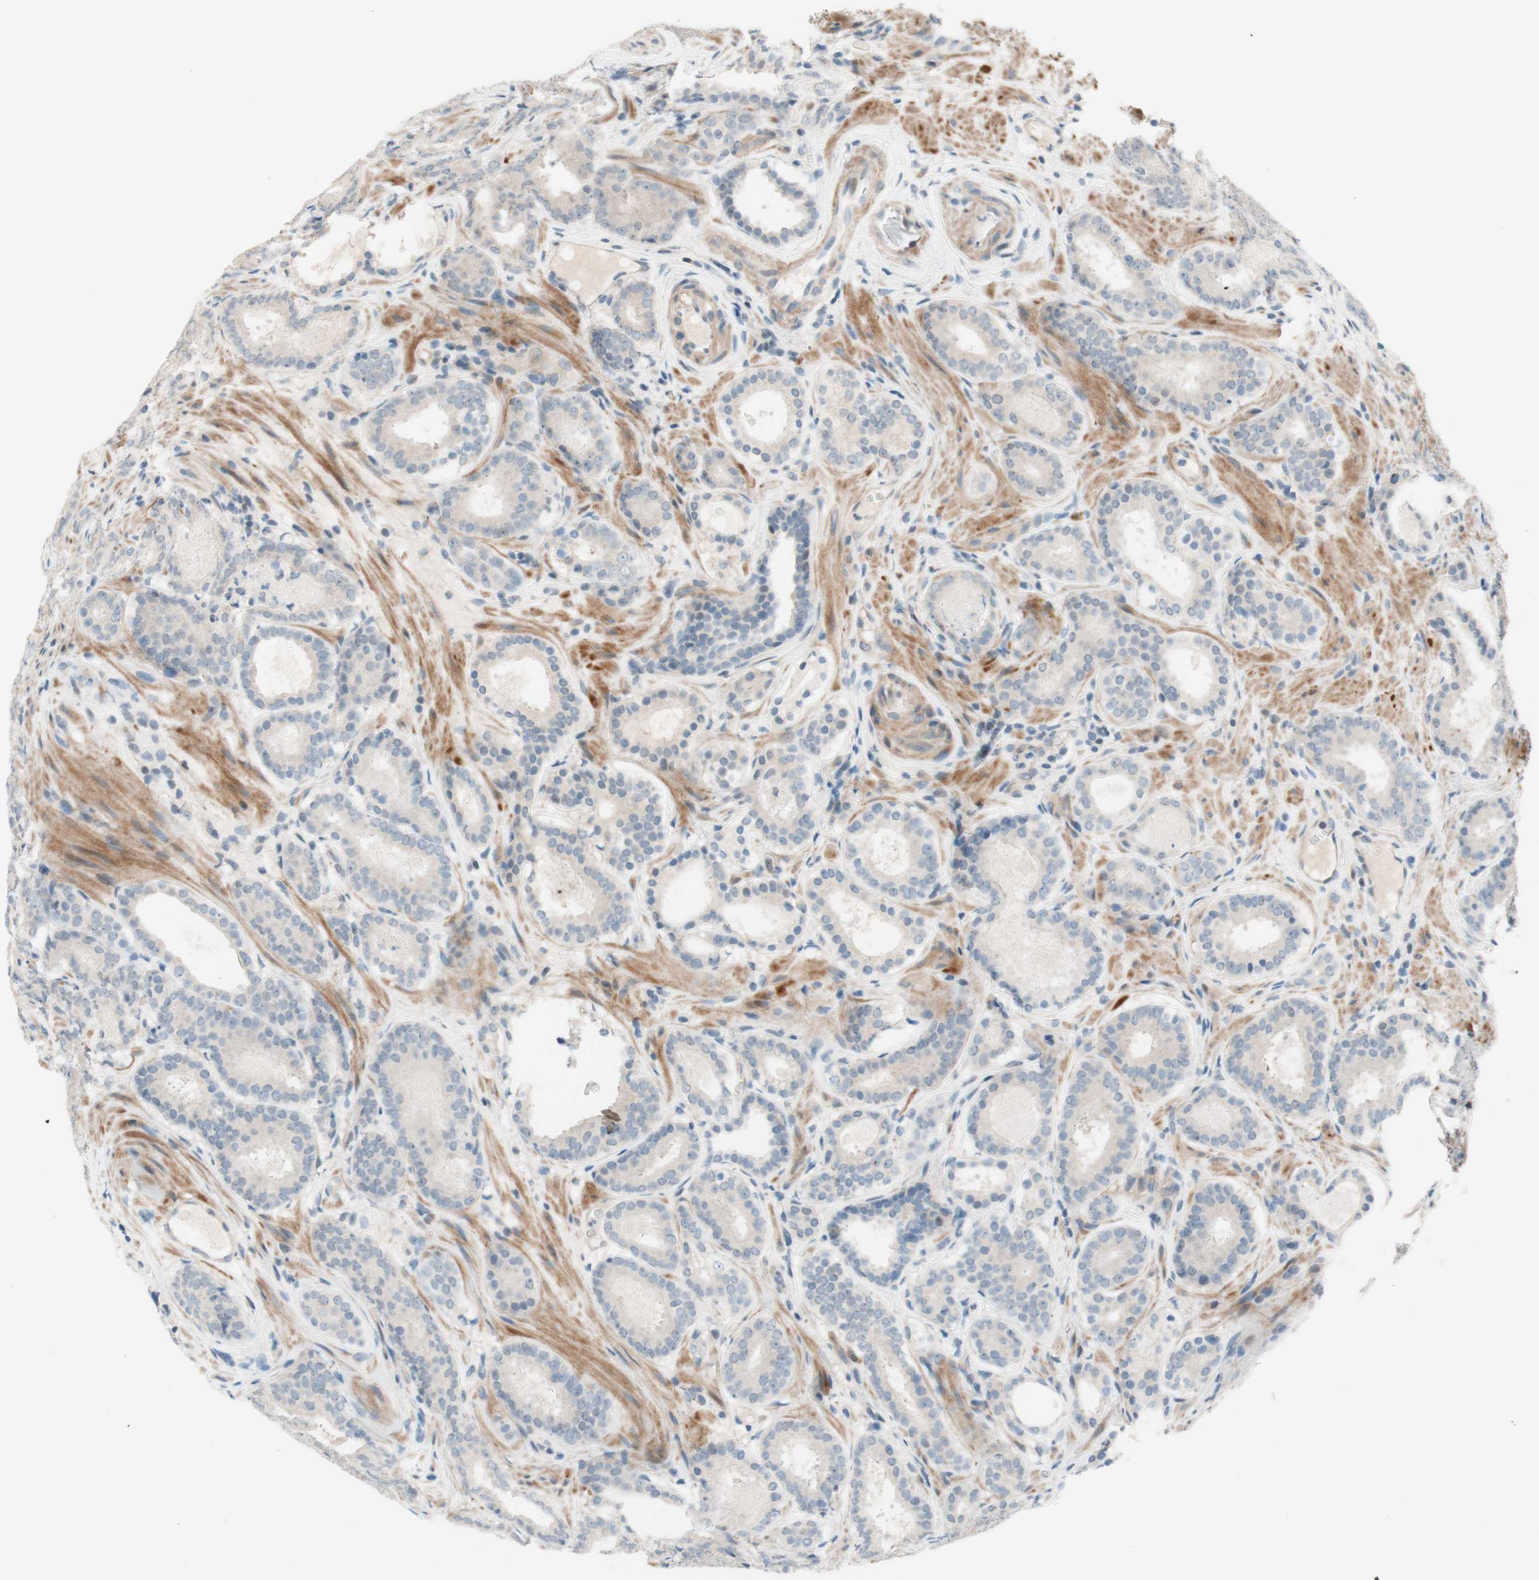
{"staining": {"intensity": "negative", "quantity": "none", "location": "none"}, "tissue": "prostate cancer", "cell_type": "Tumor cells", "image_type": "cancer", "snomed": [{"axis": "morphology", "description": "Adenocarcinoma, Low grade"}, {"axis": "topography", "description": "Prostate"}], "caption": "Immunohistochemistry (IHC) micrograph of human adenocarcinoma (low-grade) (prostate) stained for a protein (brown), which displays no expression in tumor cells.", "gene": "JPH1", "patient": {"sex": "male", "age": 69}}